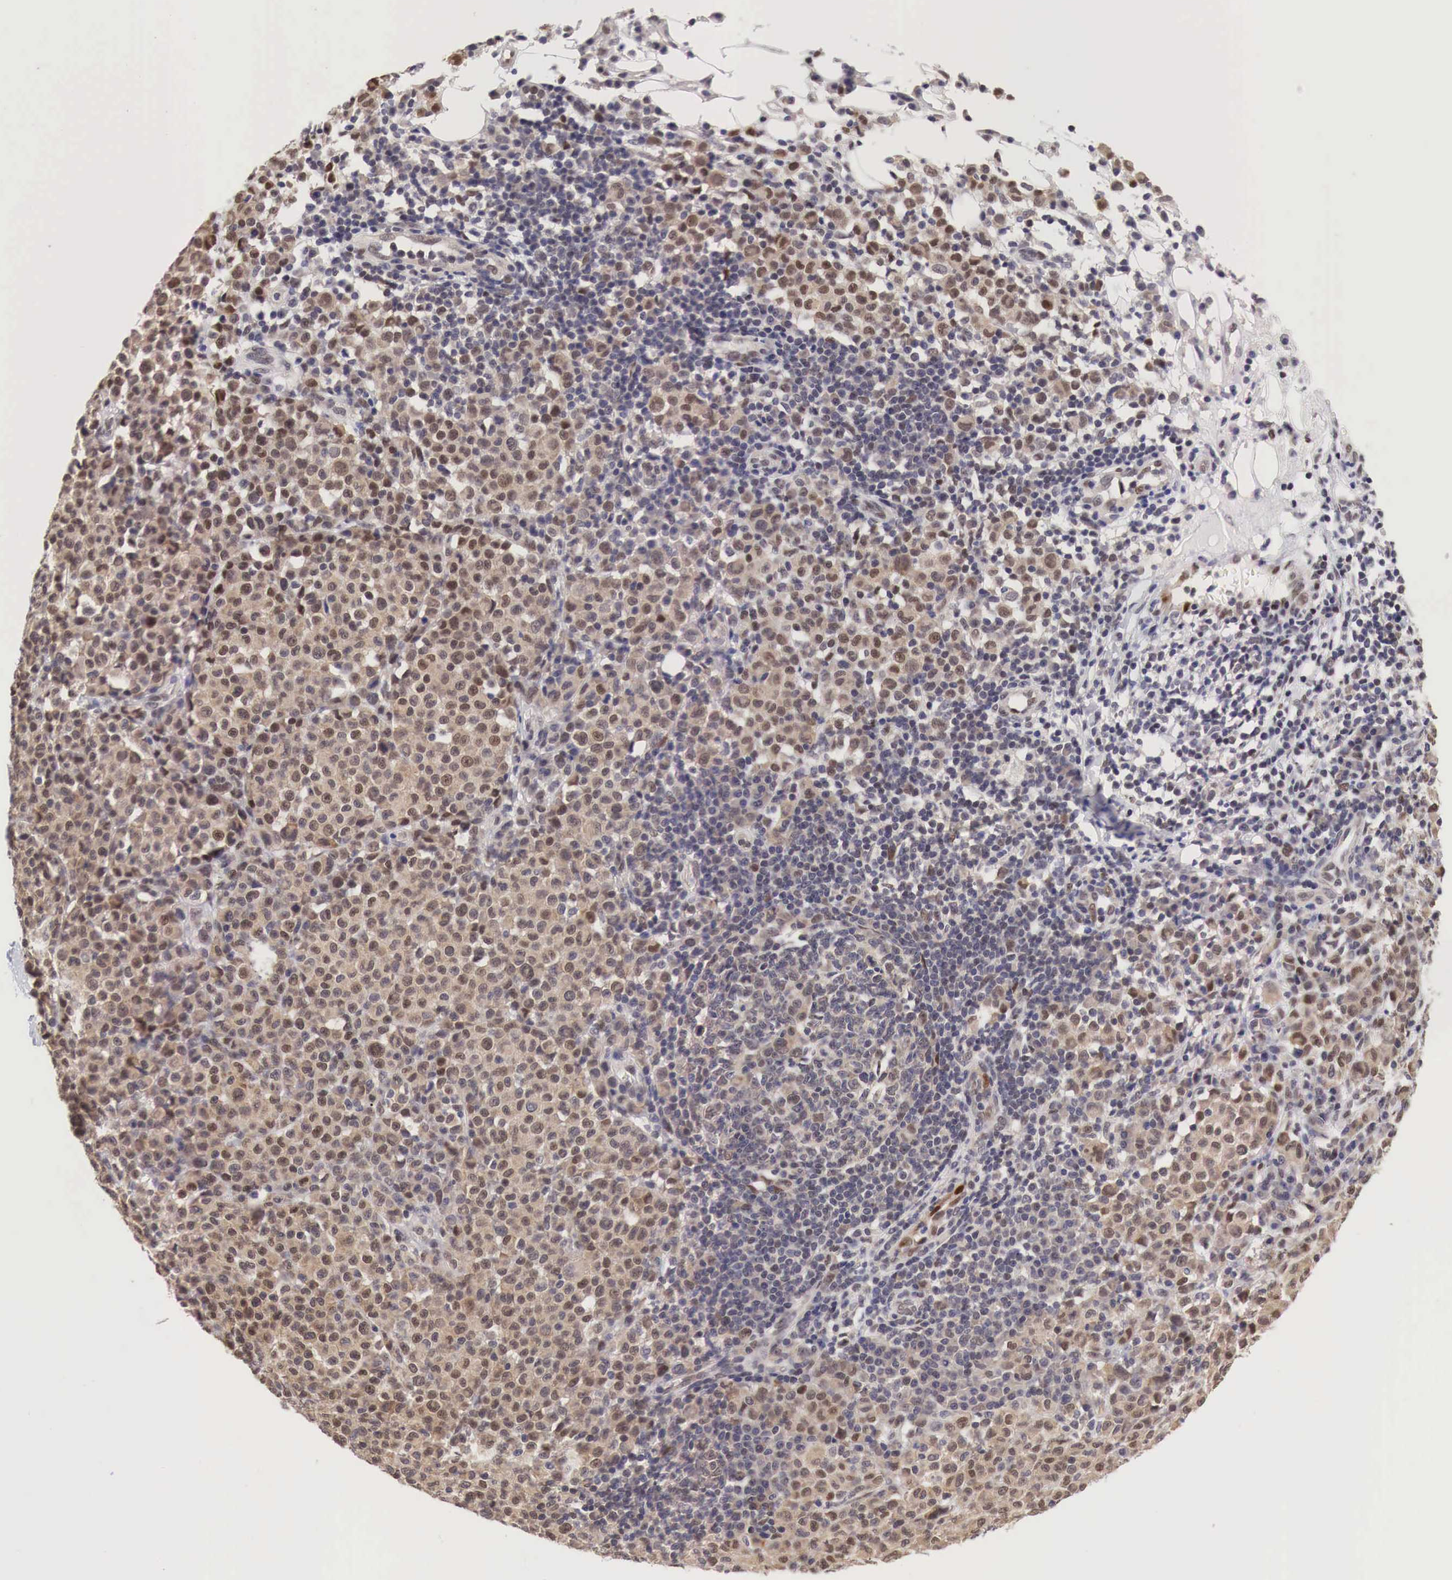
{"staining": {"intensity": "moderate", "quantity": ">75%", "location": "cytoplasmic/membranous,nuclear"}, "tissue": "melanoma", "cell_type": "Tumor cells", "image_type": "cancer", "snomed": [{"axis": "morphology", "description": "Malignant melanoma, Metastatic site"}, {"axis": "topography", "description": "Skin"}], "caption": "Tumor cells show medium levels of moderate cytoplasmic/membranous and nuclear expression in about >75% of cells in human melanoma.", "gene": "PABIR2", "patient": {"sex": "male", "age": 32}}